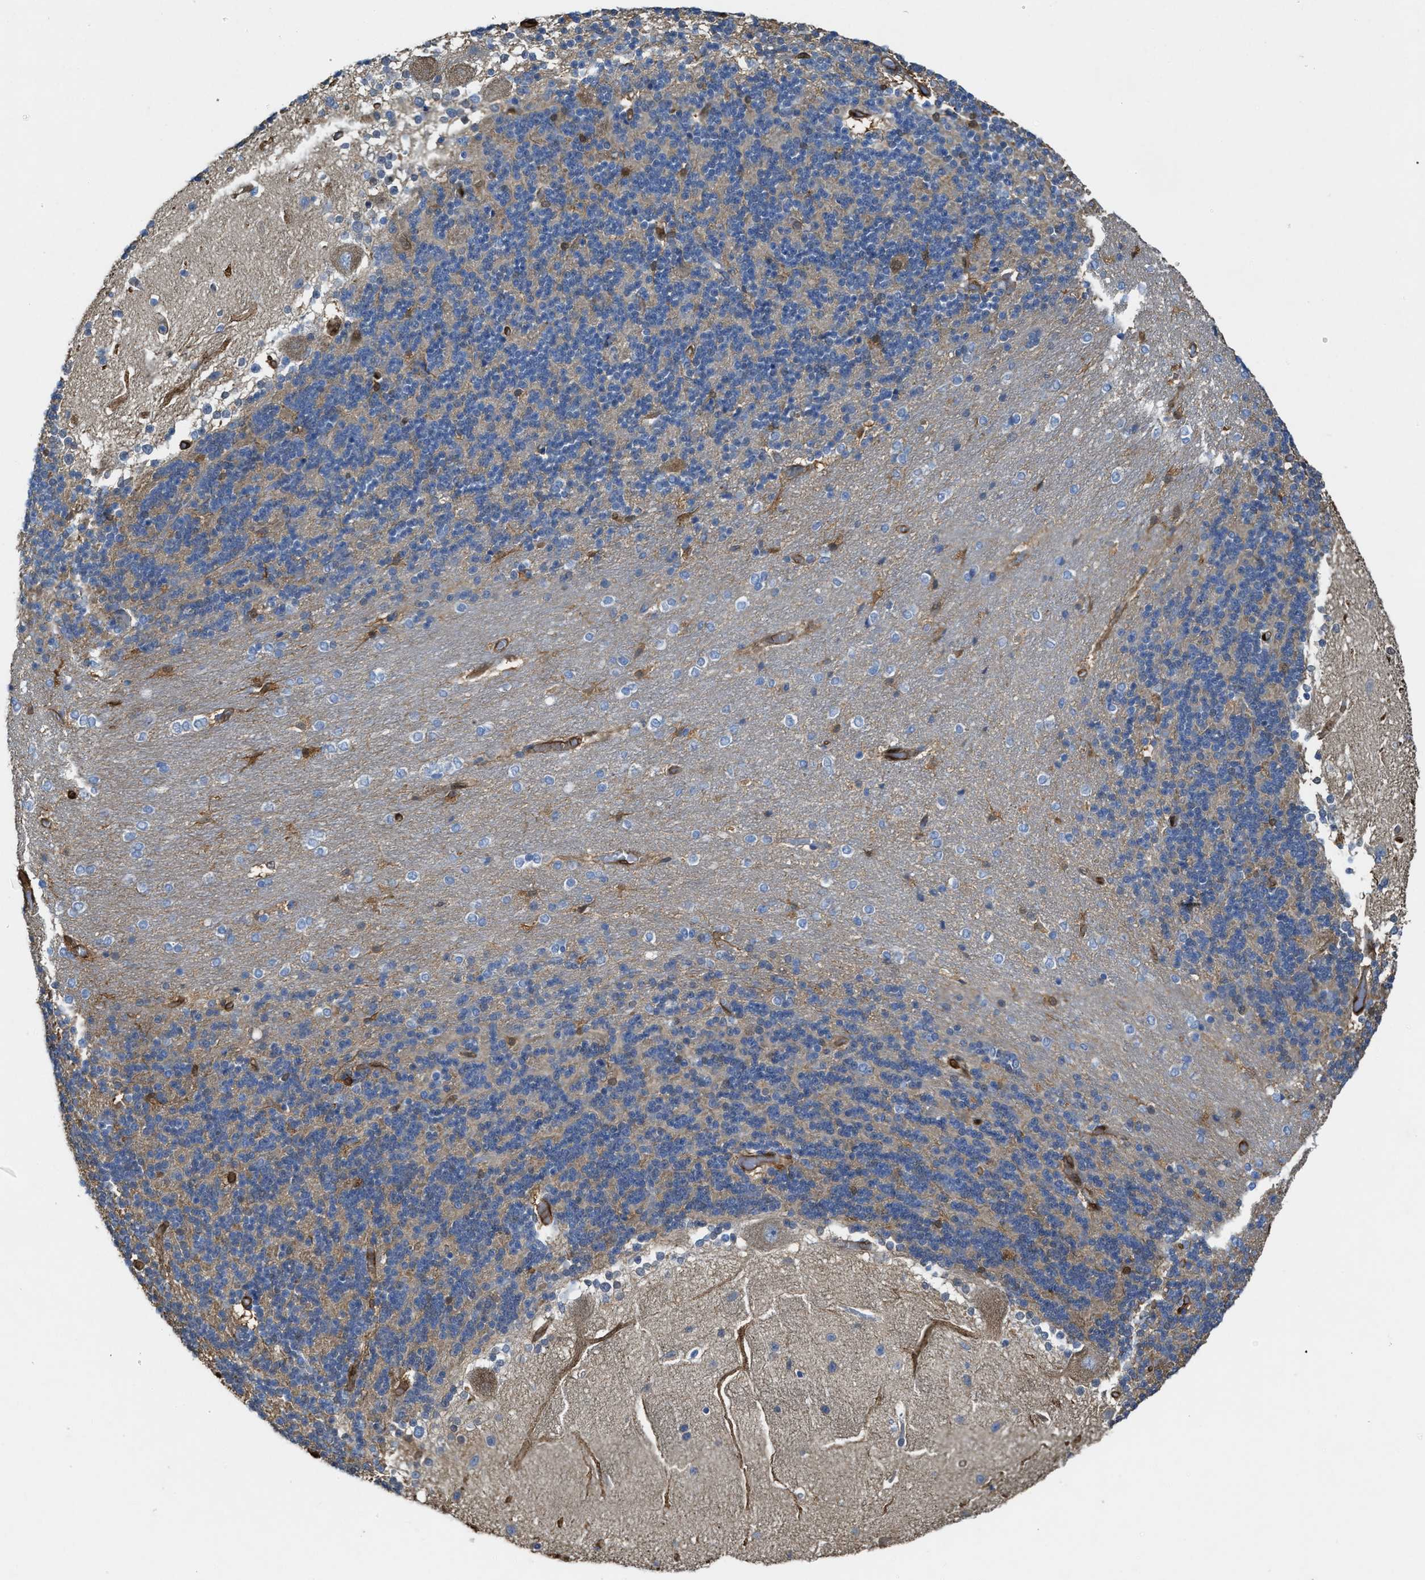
{"staining": {"intensity": "weak", "quantity": "<25%", "location": "cytoplasmic/membranous"}, "tissue": "cerebellum", "cell_type": "Cells in granular layer", "image_type": "normal", "snomed": [{"axis": "morphology", "description": "Normal tissue, NOS"}, {"axis": "topography", "description": "Cerebellum"}], "caption": "Cells in granular layer are negative for protein expression in benign human cerebellum. (DAB (3,3'-diaminobenzidine) immunohistochemistry visualized using brightfield microscopy, high magnification).", "gene": "ASS1", "patient": {"sex": "female", "age": 54}}